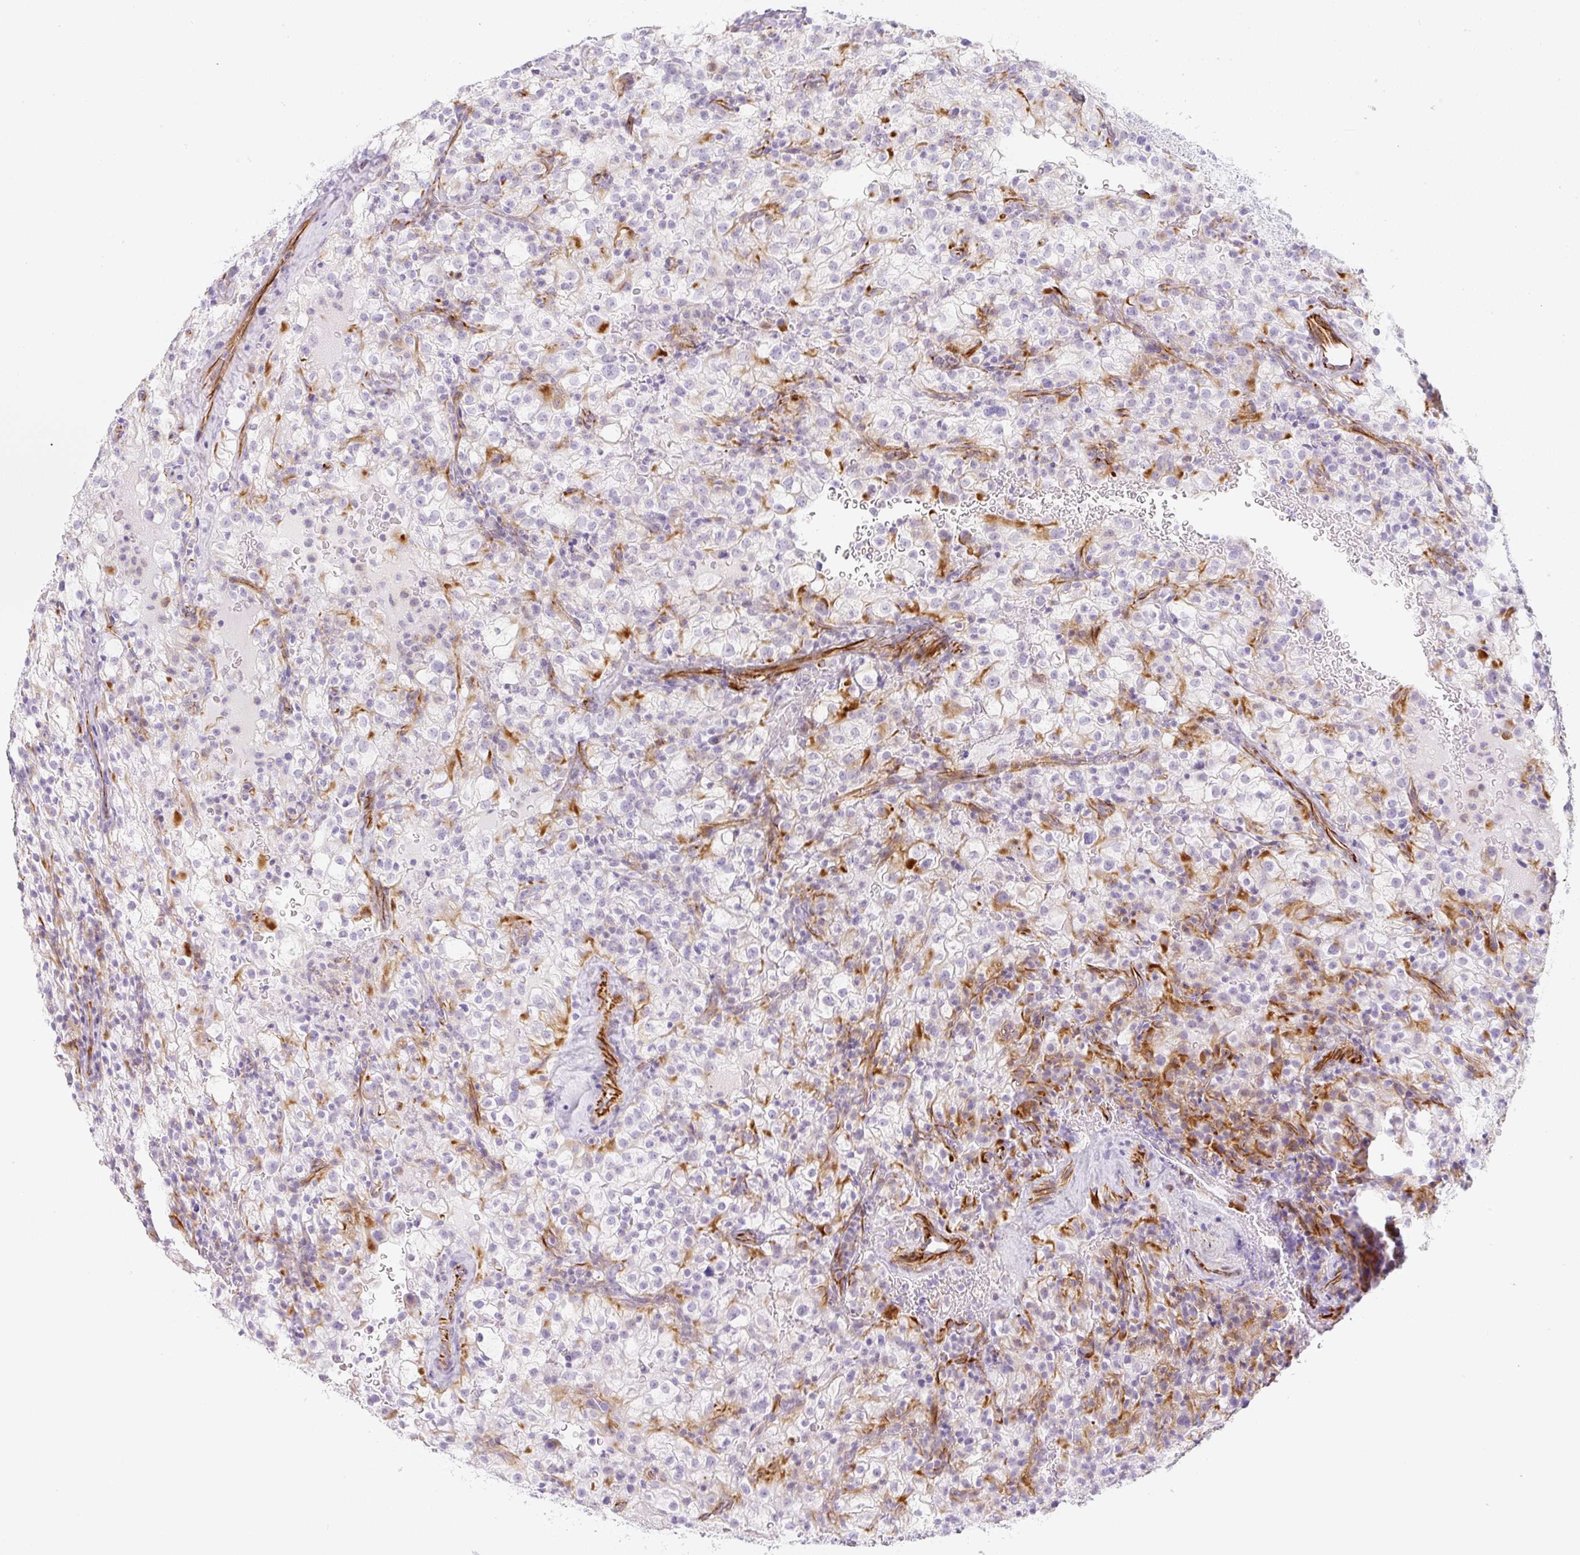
{"staining": {"intensity": "moderate", "quantity": "<25%", "location": "cytoplasmic/membranous"}, "tissue": "renal cancer", "cell_type": "Tumor cells", "image_type": "cancer", "snomed": [{"axis": "morphology", "description": "Adenocarcinoma, NOS"}, {"axis": "topography", "description": "Kidney"}], "caption": "Immunohistochemistry staining of renal cancer (adenocarcinoma), which reveals low levels of moderate cytoplasmic/membranous positivity in approximately <25% of tumor cells indicating moderate cytoplasmic/membranous protein positivity. The staining was performed using DAB (brown) for protein detection and nuclei were counterstained in hematoxylin (blue).", "gene": "ZNF689", "patient": {"sex": "female", "age": 74}}